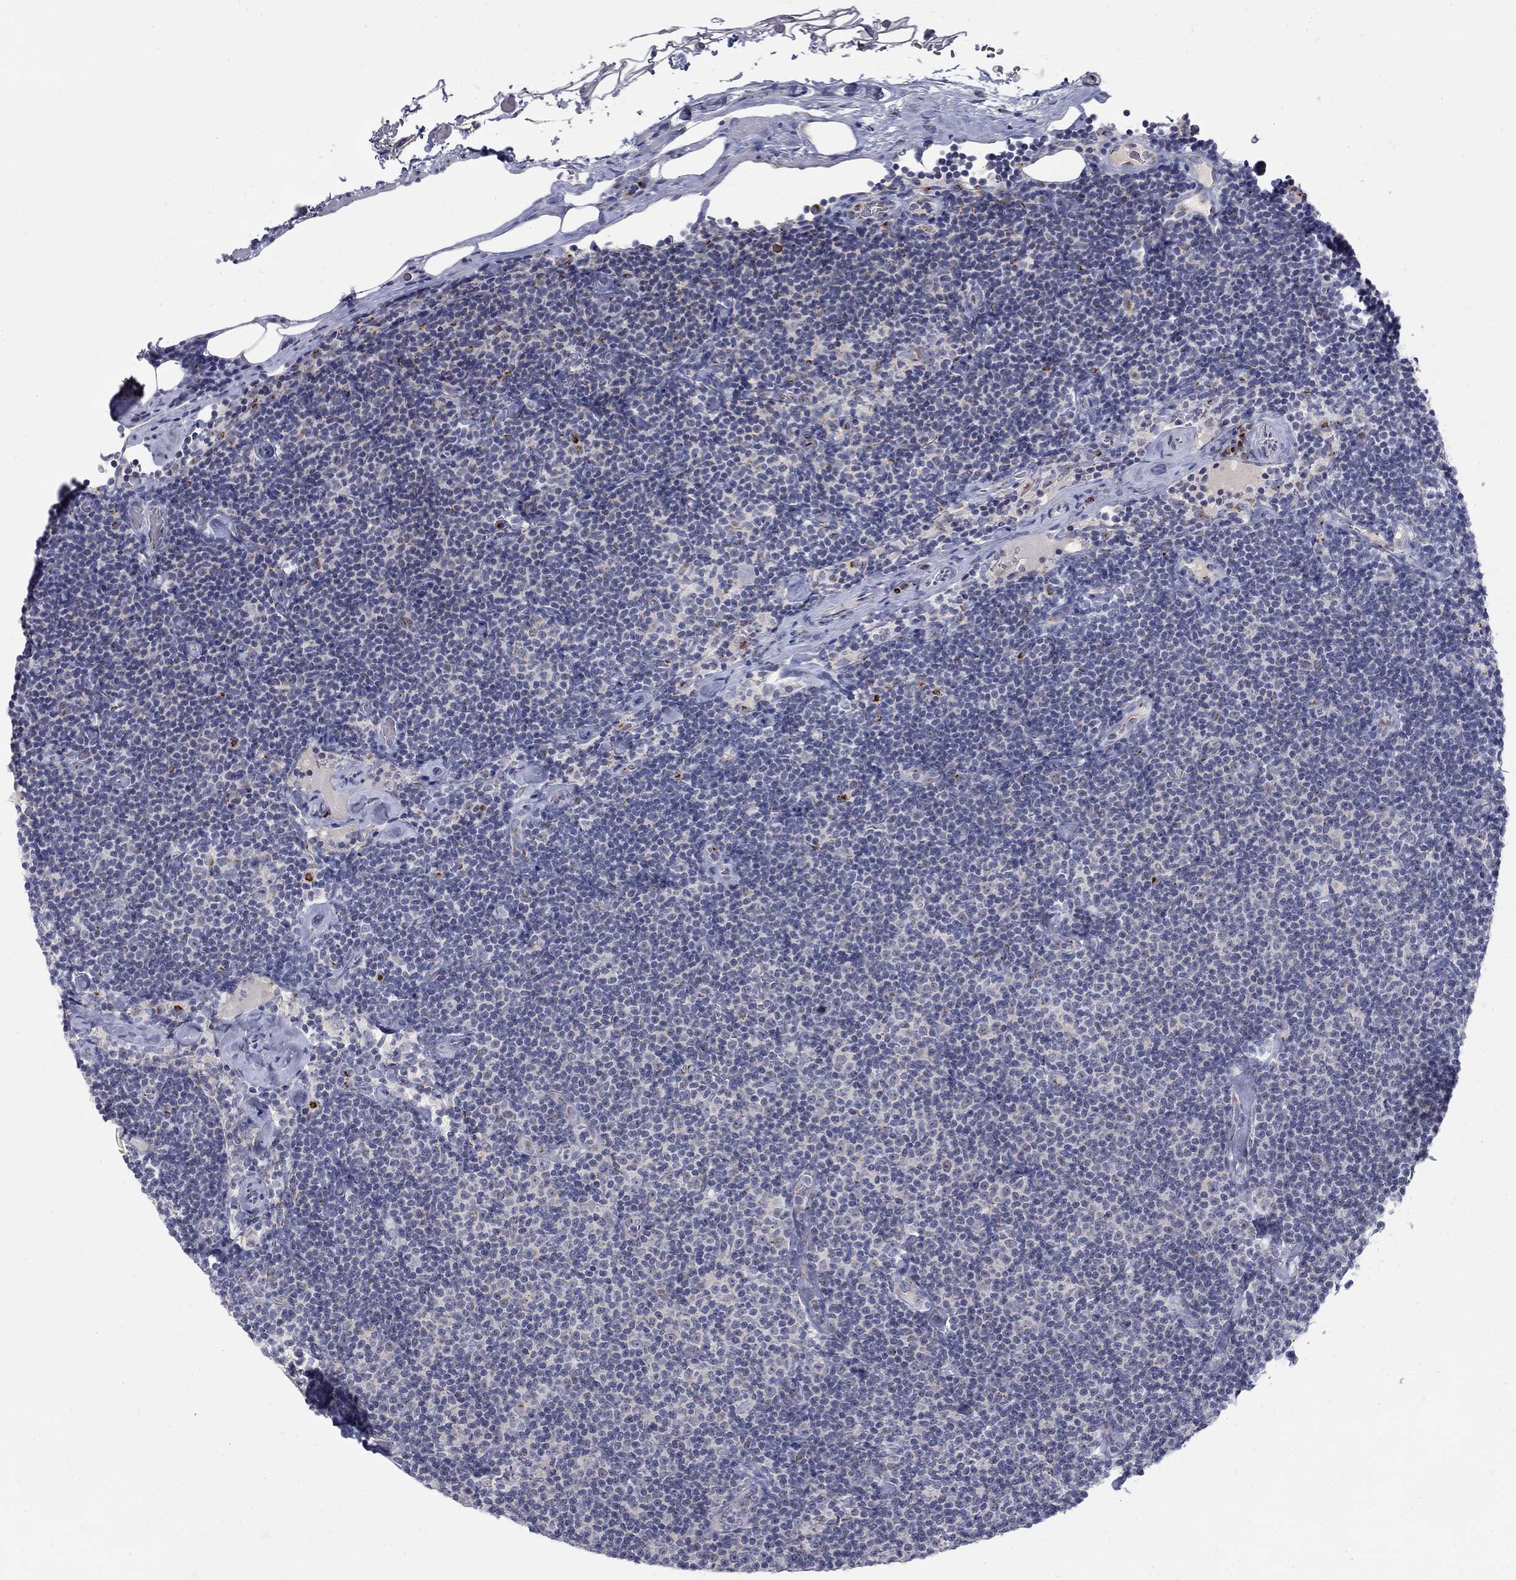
{"staining": {"intensity": "negative", "quantity": "none", "location": "none"}, "tissue": "lymphoma", "cell_type": "Tumor cells", "image_type": "cancer", "snomed": [{"axis": "morphology", "description": "Malignant lymphoma, non-Hodgkin's type, Low grade"}, {"axis": "topography", "description": "Lymph node"}], "caption": "Tumor cells are negative for brown protein staining in lymphoma.", "gene": "PANK3", "patient": {"sex": "male", "age": 81}}